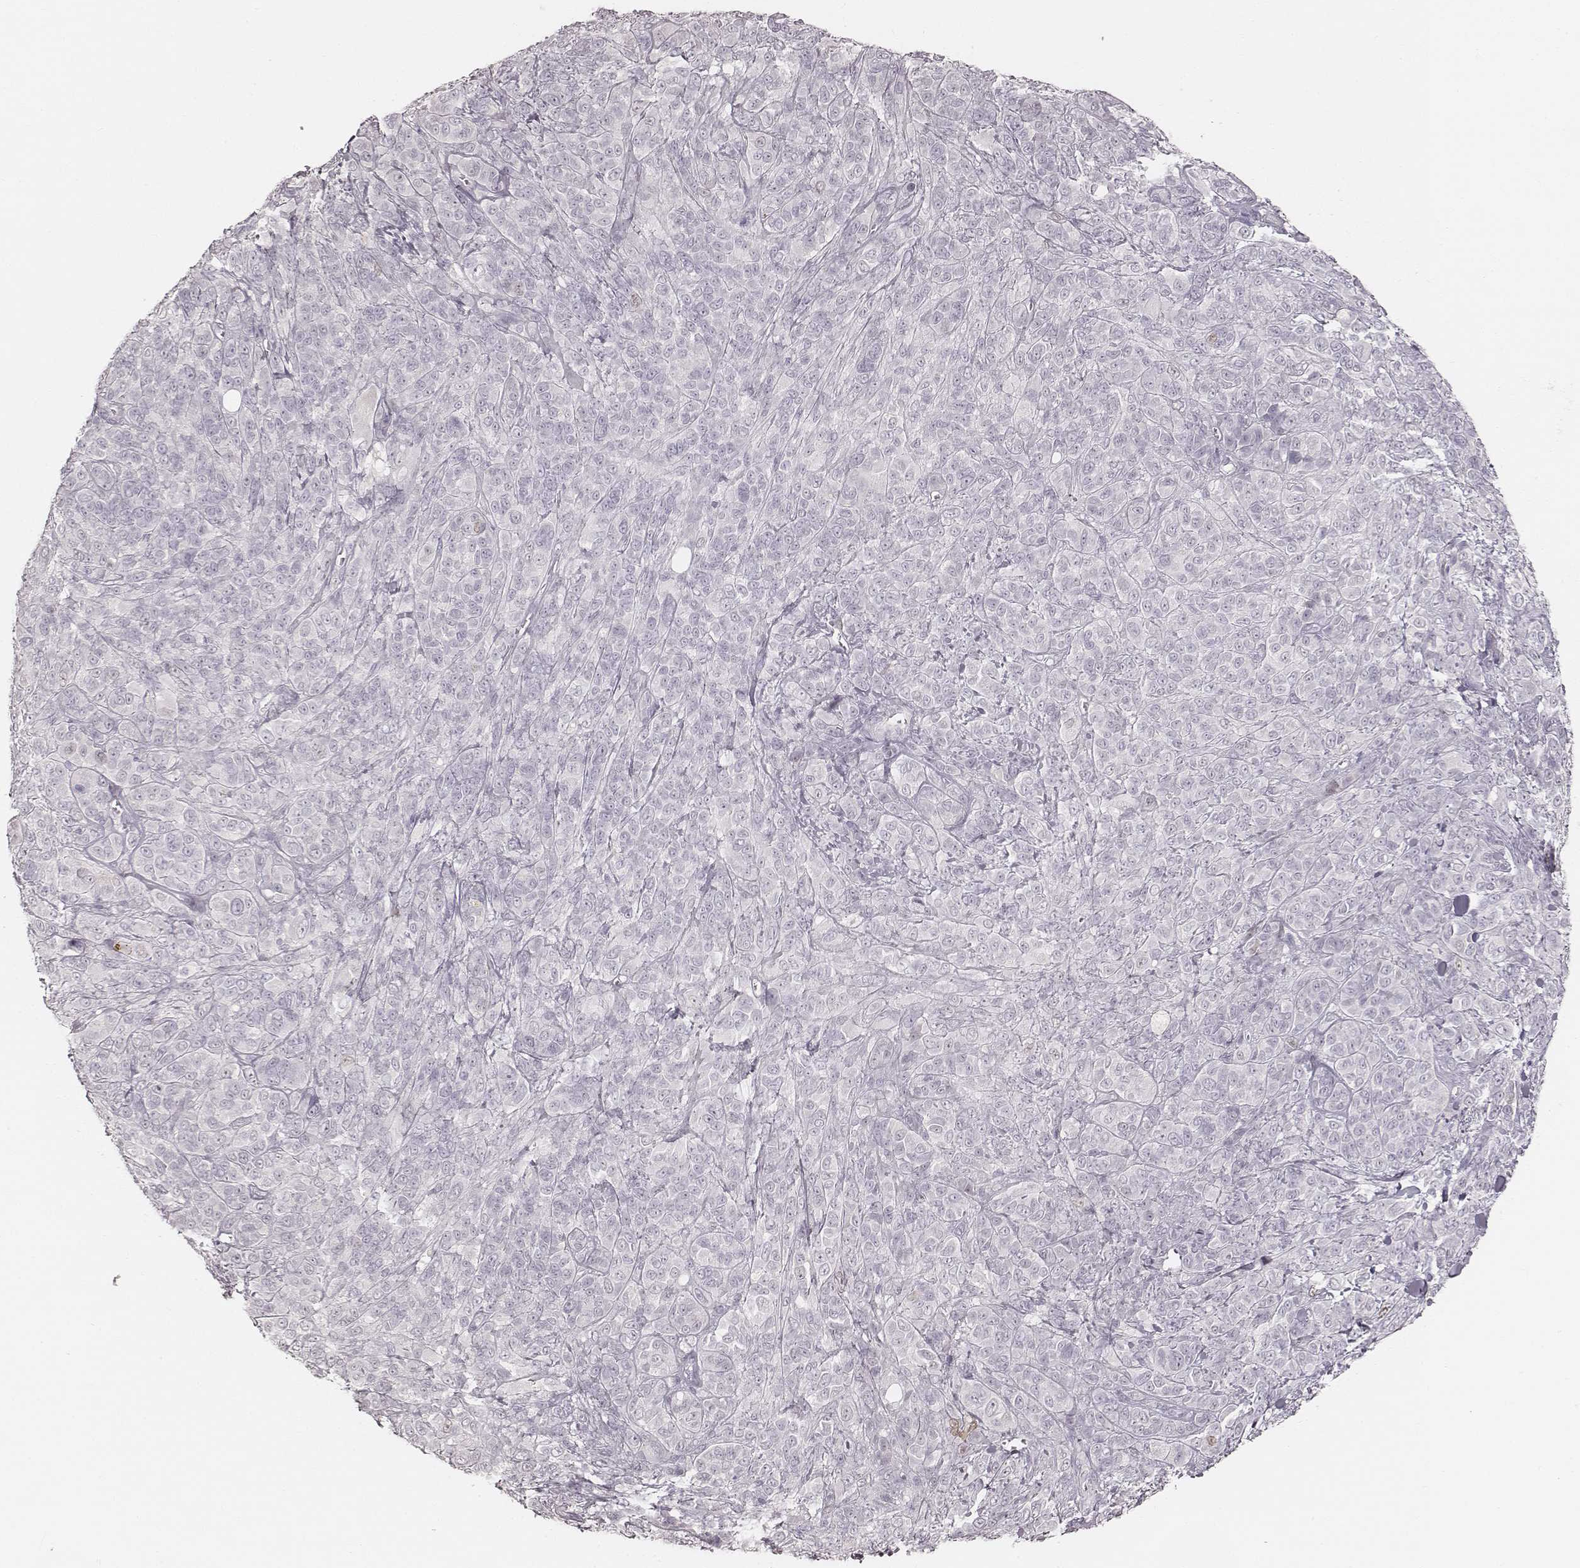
{"staining": {"intensity": "weak", "quantity": "<25%", "location": "nuclear"}, "tissue": "melanoma", "cell_type": "Tumor cells", "image_type": "cancer", "snomed": [{"axis": "morphology", "description": "Malignant melanoma, NOS"}, {"axis": "topography", "description": "Skin"}], "caption": "DAB (3,3'-diaminobenzidine) immunohistochemical staining of malignant melanoma reveals no significant expression in tumor cells. (Stains: DAB (3,3'-diaminobenzidine) IHC with hematoxylin counter stain, Microscopy: brightfield microscopy at high magnification).", "gene": "TEX37", "patient": {"sex": "female", "age": 87}}